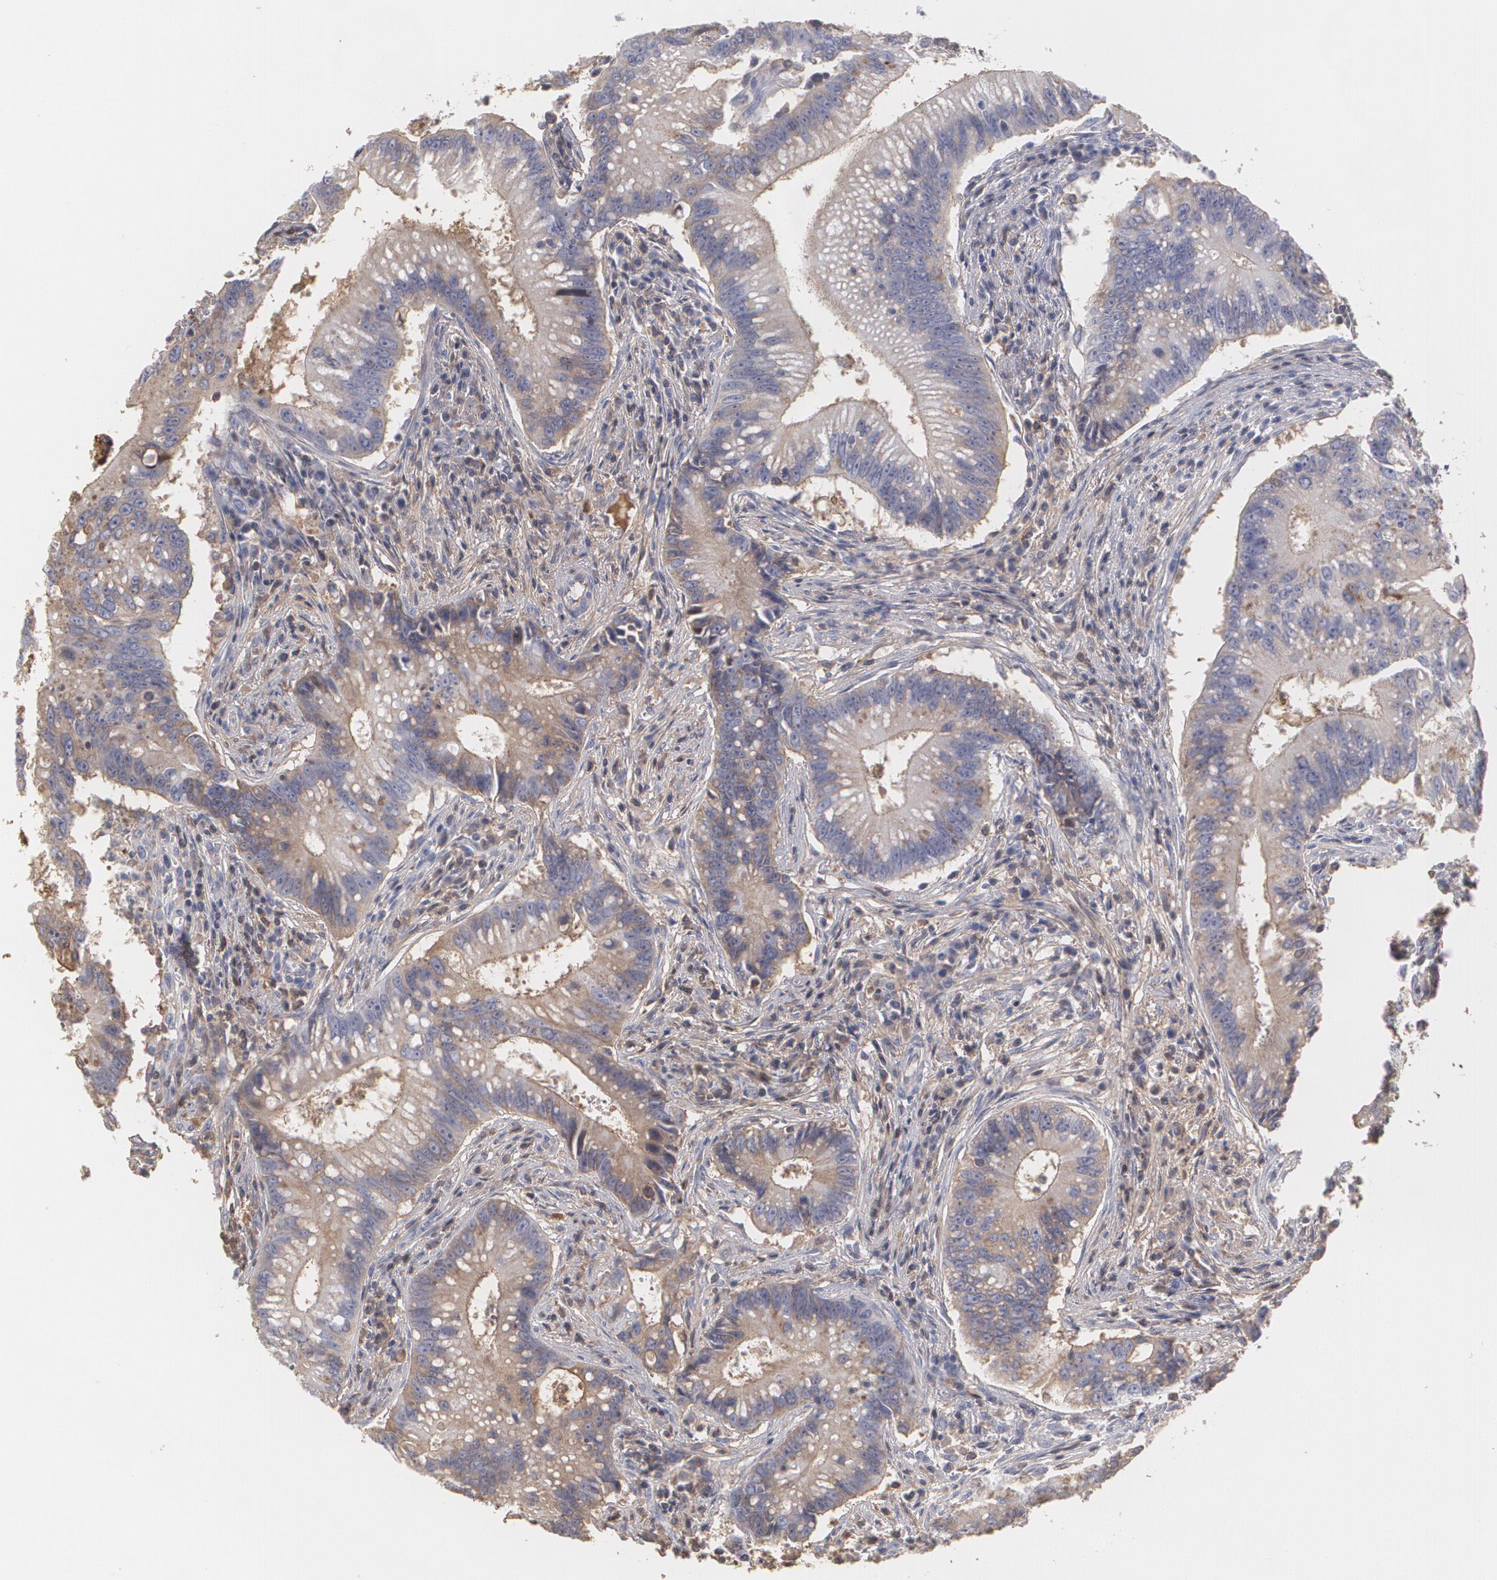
{"staining": {"intensity": "weak", "quantity": ">75%", "location": "cytoplasmic/membranous"}, "tissue": "colorectal cancer", "cell_type": "Tumor cells", "image_type": "cancer", "snomed": [{"axis": "morphology", "description": "Adenocarcinoma, NOS"}, {"axis": "topography", "description": "Rectum"}], "caption": "This image reveals colorectal cancer stained with immunohistochemistry (IHC) to label a protein in brown. The cytoplasmic/membranous of tumor cells show weak positivity for the protein. Nuclei are counter-stained blue.", "gene": "SERPINA1", "patient": {"sex": "female", "age": 81}}